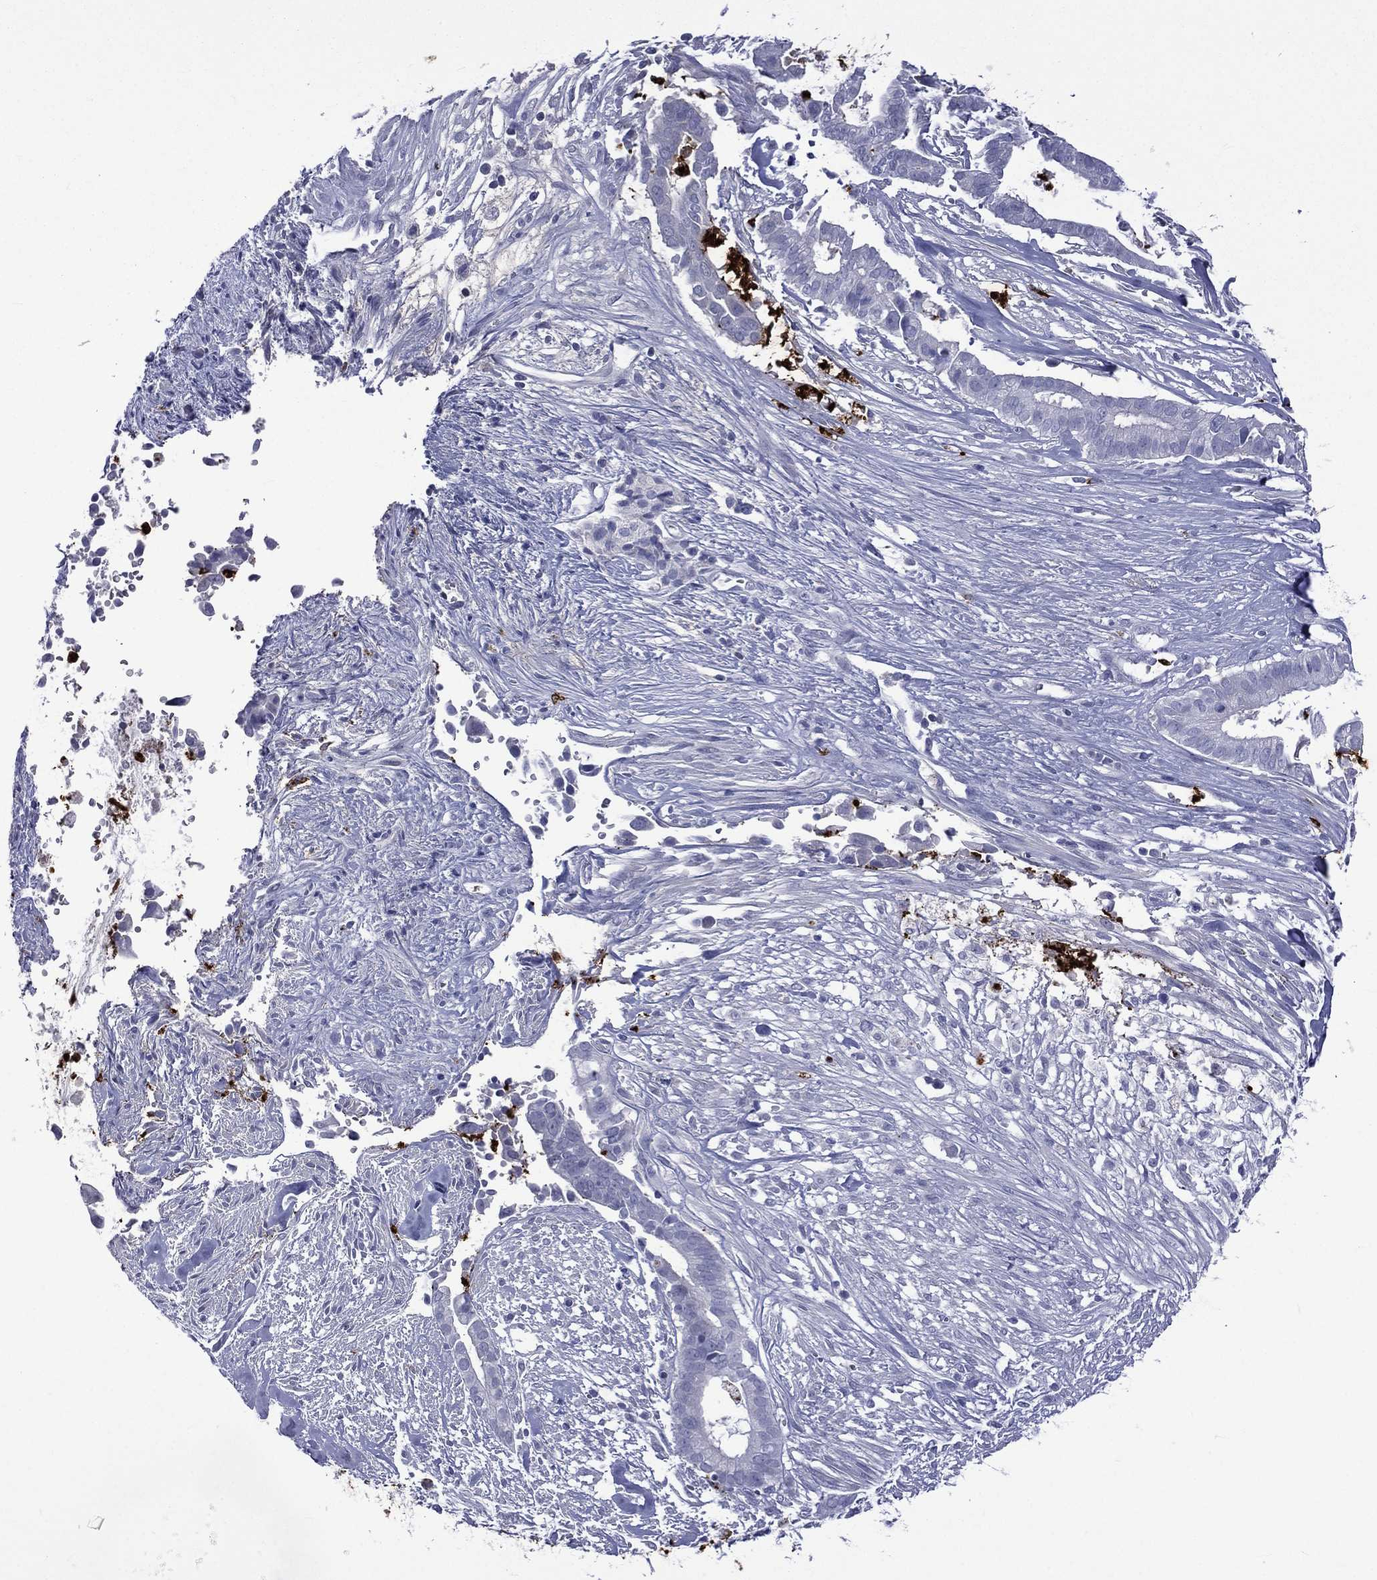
{"staining": {"intensity": "negative", "quantity": "none", "location": "none"}, "tissue": "pancreatic cancer", "cell_type": "Tumor cells", "image_type": "cancer", "snomed": [{"axis": "morphology", "description": "Adenocarcinoma, NOS"}, {"axis": "topography", "description": "Pancreas"}], "caption": "High magnification brightfield microscopy of adenocarcinoma (pancreatic) stained with DAB (3,3'-diaminobenzidine) (brown) and counterstained with hematoxylin (blue): tumor cells show no significant staining. The staining is performed using DAB brown chromogen with nuclei counter-stained in using hematoxylin.", "gene": "ELANE", "patient": {"sex": "male", "age": 61}}